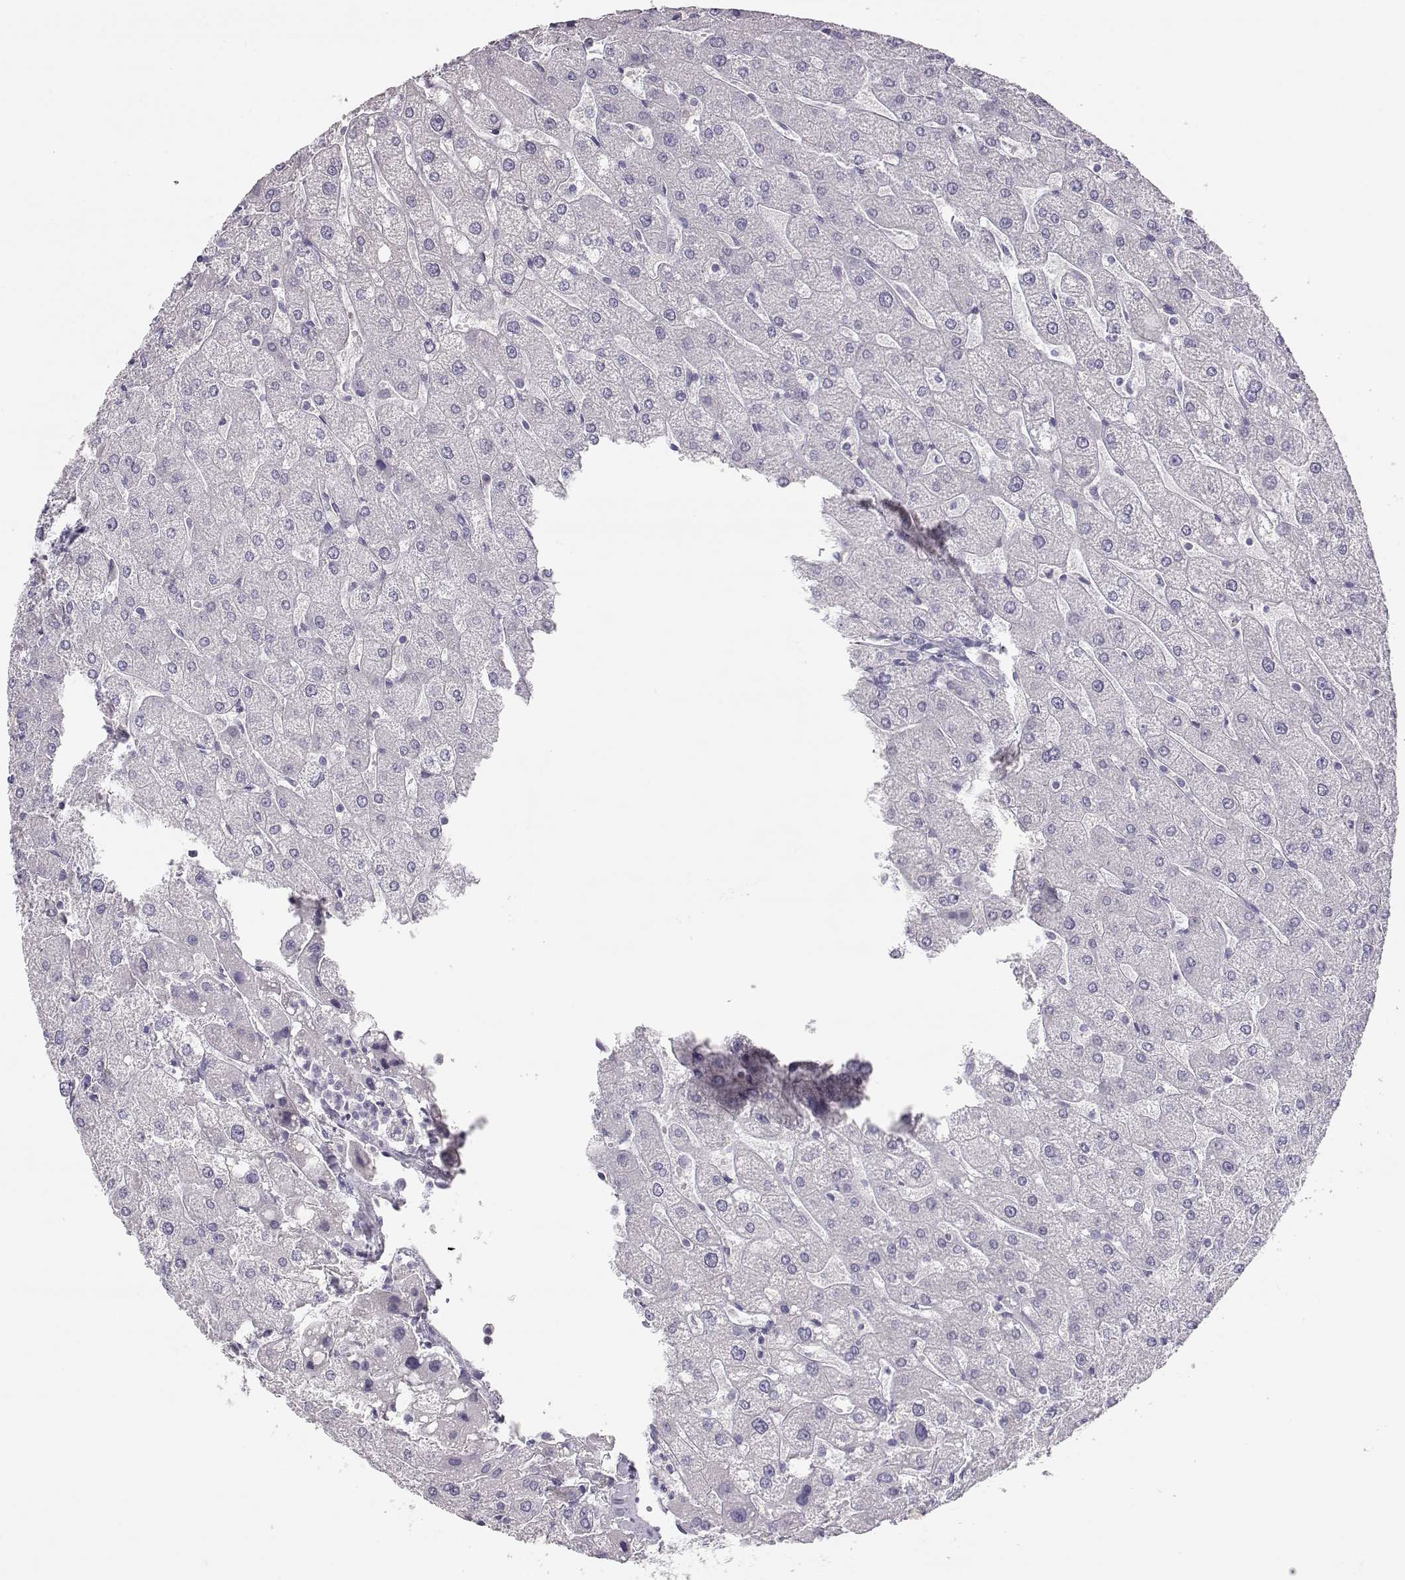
{"staining": {"intensity": "negative", "quantity": "none", "location": "none"}, "tissue": "liver", "cell_type": "Cholangiocytes", "image_type": "normal", "snomed": [{"axis": "morphology", "description": "Normal tissue, NOS"}, {"axis": "topography", "description": "Liver"}], "caption": "An IHC histopathology image of normal liver is shown. There is no staining in cholangiocytes of liver.", "gene": "LEPR", "patient": {"sex": "male", "age": 67}}